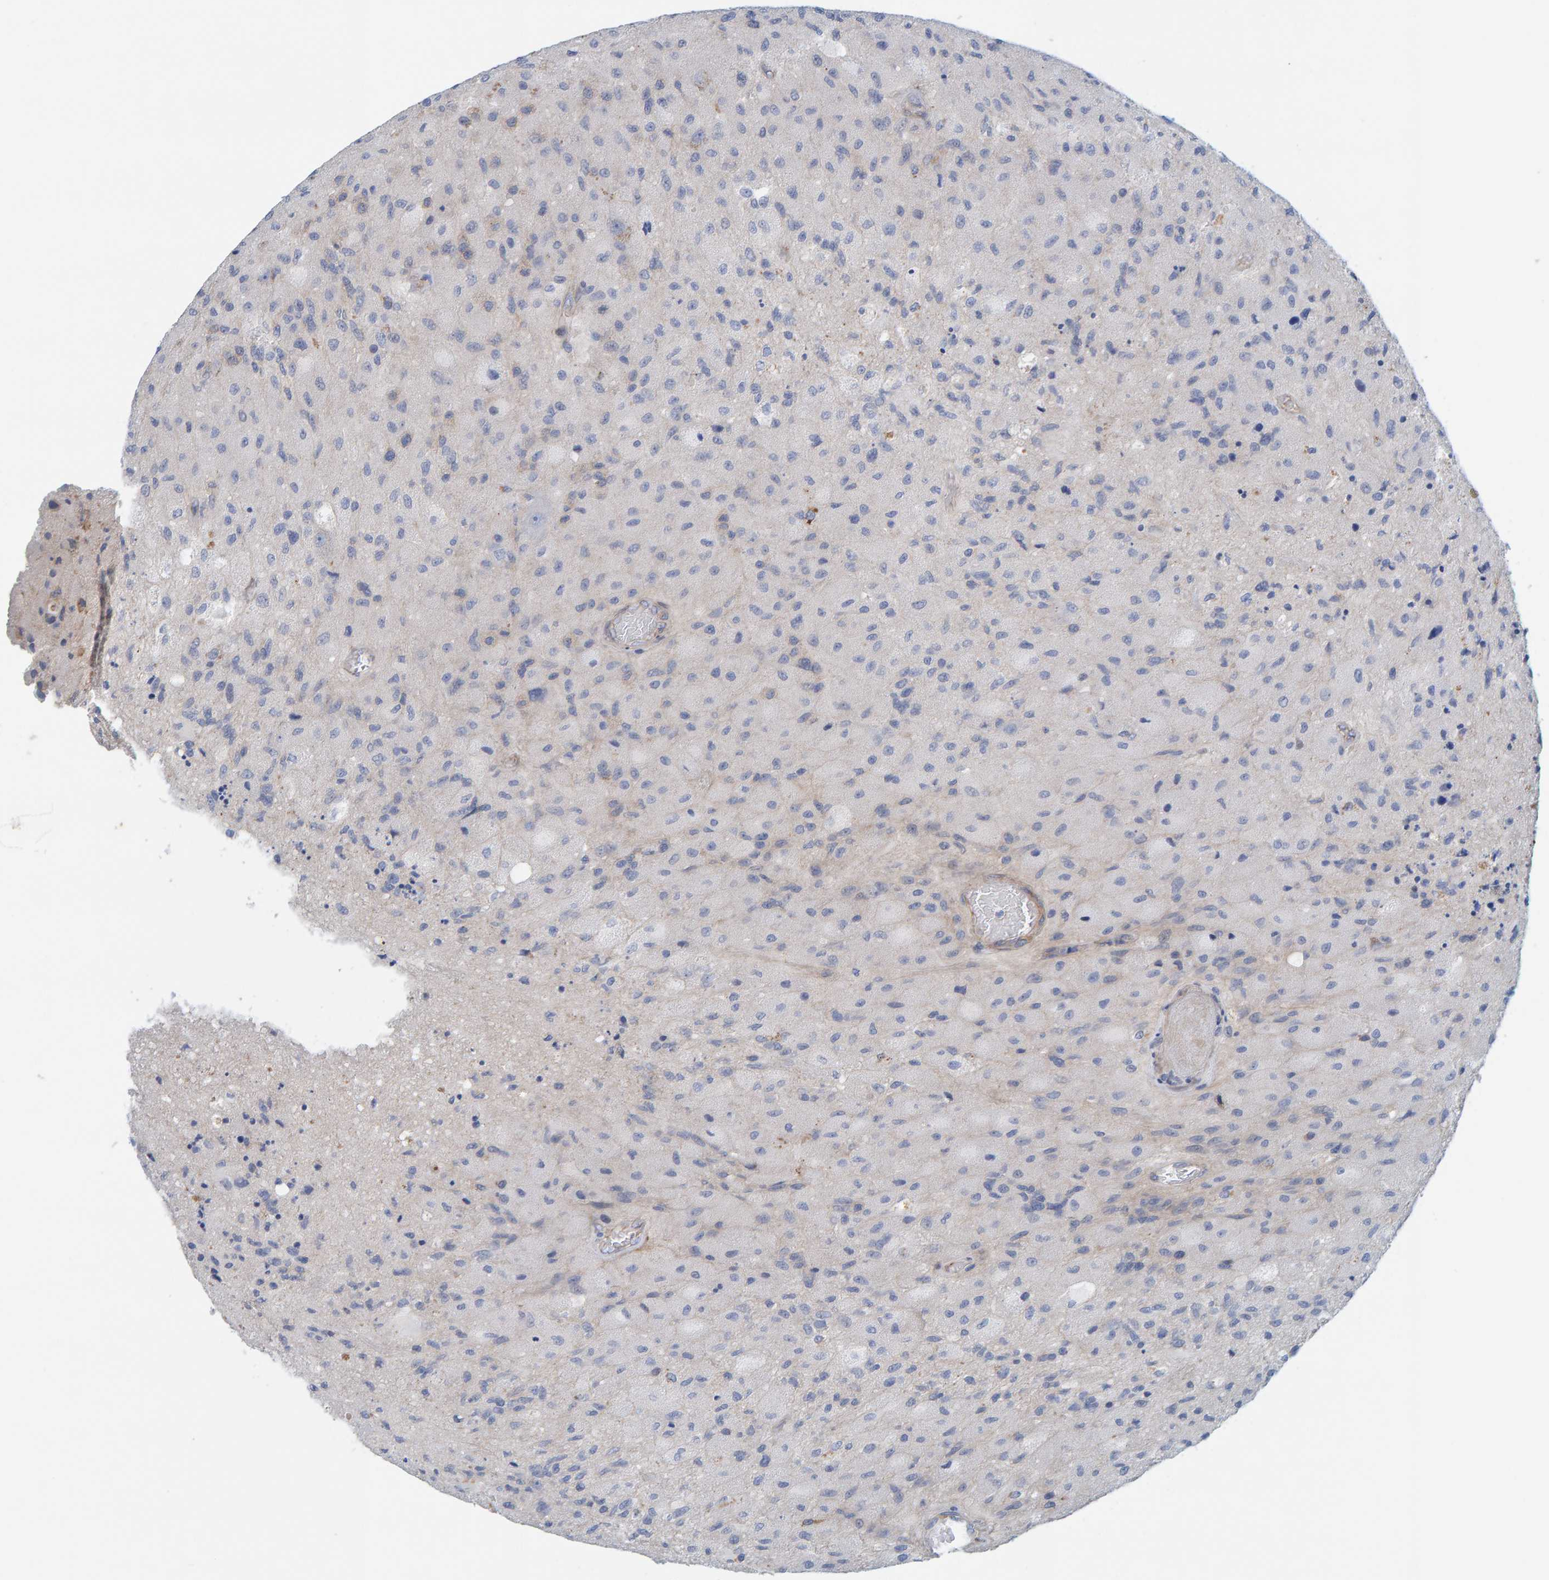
{"staining": {"intensity": "negative", "quantity": "none", "location": "none"}, "tissue": "glioma", "cell_type": "Tumor cells", "image_type": "cancer", "snomed": [{"axis": "morphology", "description": "Normal tissue, NOS"}, {"axis": "morphology", "description": "Glioma, malignant, High grade"}, {"axis": "topography", "description": "Cerebral cortex"}], "caption": "Tumor cells show no significant protein staining in glioma.", "gene": "KRBA2", "patient": {"sex": "male", "age": 77}}